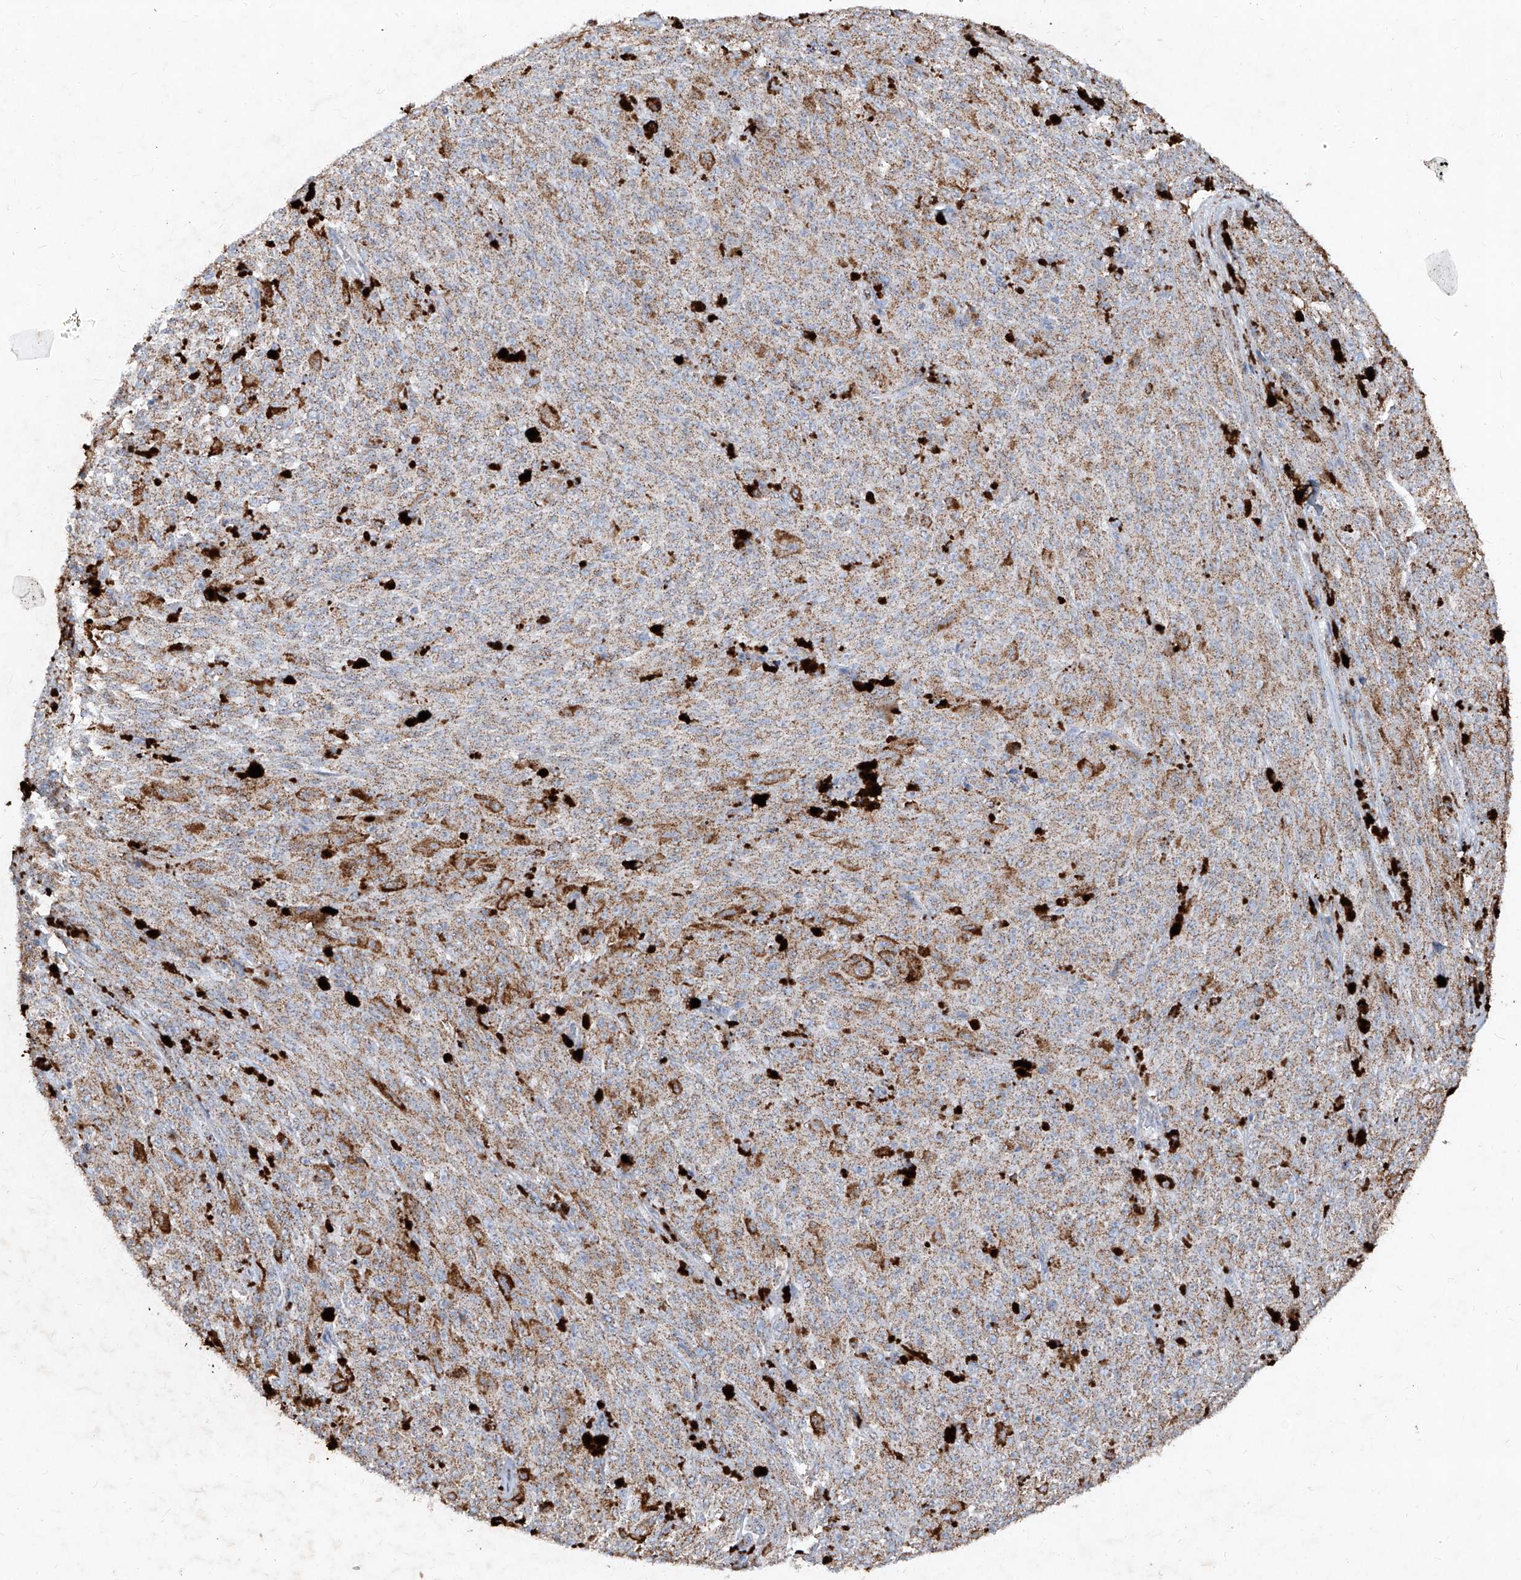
{"staining": {"intensity": "moderate", "quantity": "25%-75%", "location": "cytoplasmic/membranous"}, "tissue": "melanoma", "cell_type": "Tumor cells", "image_type": "cancer", "snomed": [{"axis": "morphology", "description": "Malignant melanoma, NOS"}, {"axis": "topography", "description": "Skin"}], "caption": "Immunohistochemical staining of human melanoma shows medium levels of moderate cytoplasmic/membranous staining in approximately 25%-75% of tumor cells.", "gene": "ABCD3", "patient": {"sex": "female", "age": 82}}